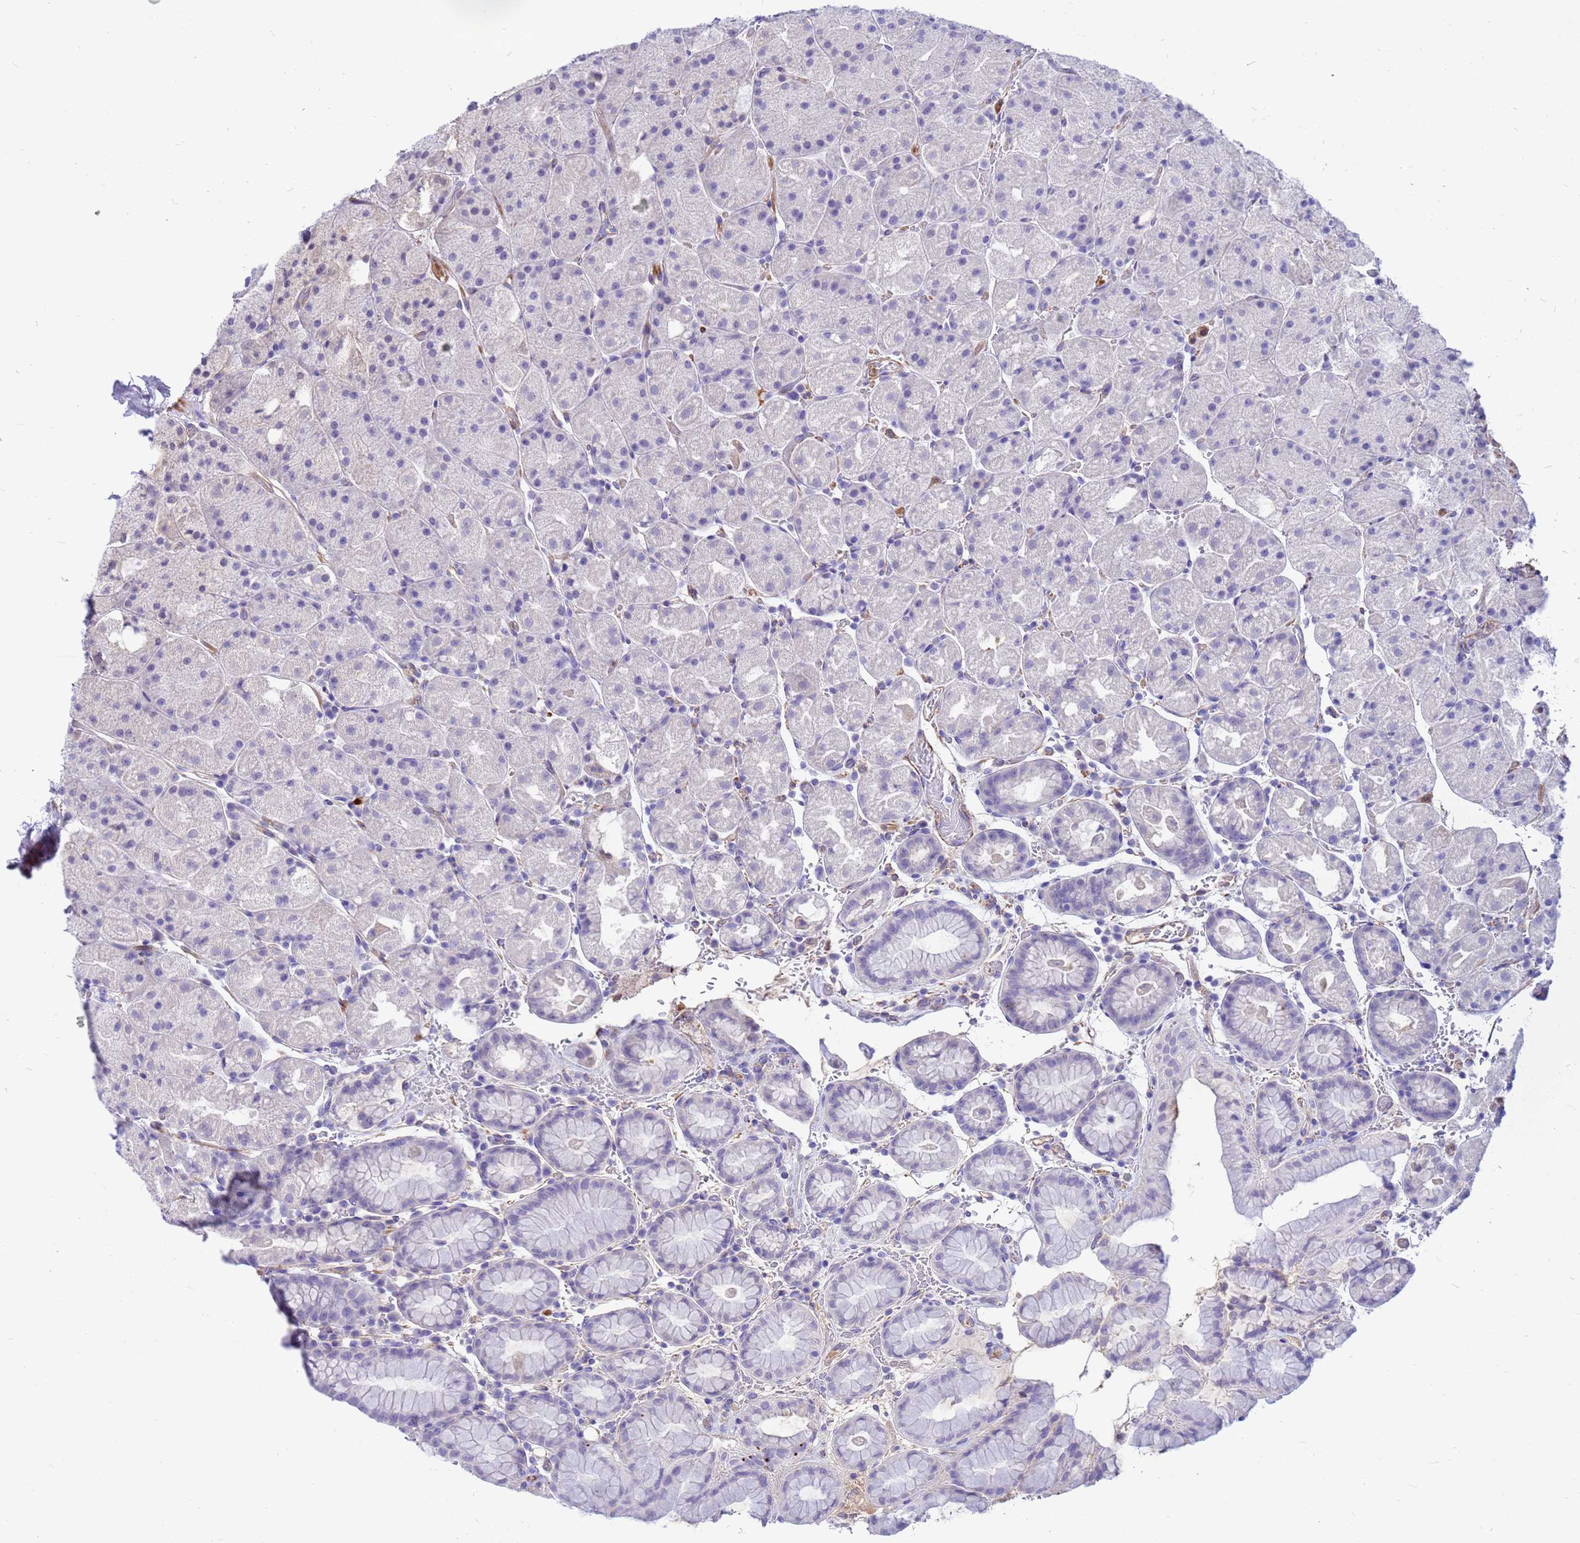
{"staining": {"intensity": "negative", "quantity": "none", "location": "none"}, "tissue": "stomach", "cell_type": "Glandular cells", "image_type": "normal", "snomed": [{"axis": "morphology", "description": "Normal tissue, NOS"}, {"axis": "topography", "description": "Stomach, upper"}, {"axis": "topography", "description": "Stomach, lower"}], "caption": "Glandular cells are negative for brown protein staining in benign stomach. (DAB immunohistochemistry visualized using brightfield microscopy, high magnification).", "gene": "ORM1", "patient": {"sex": "male", "age": 67}}